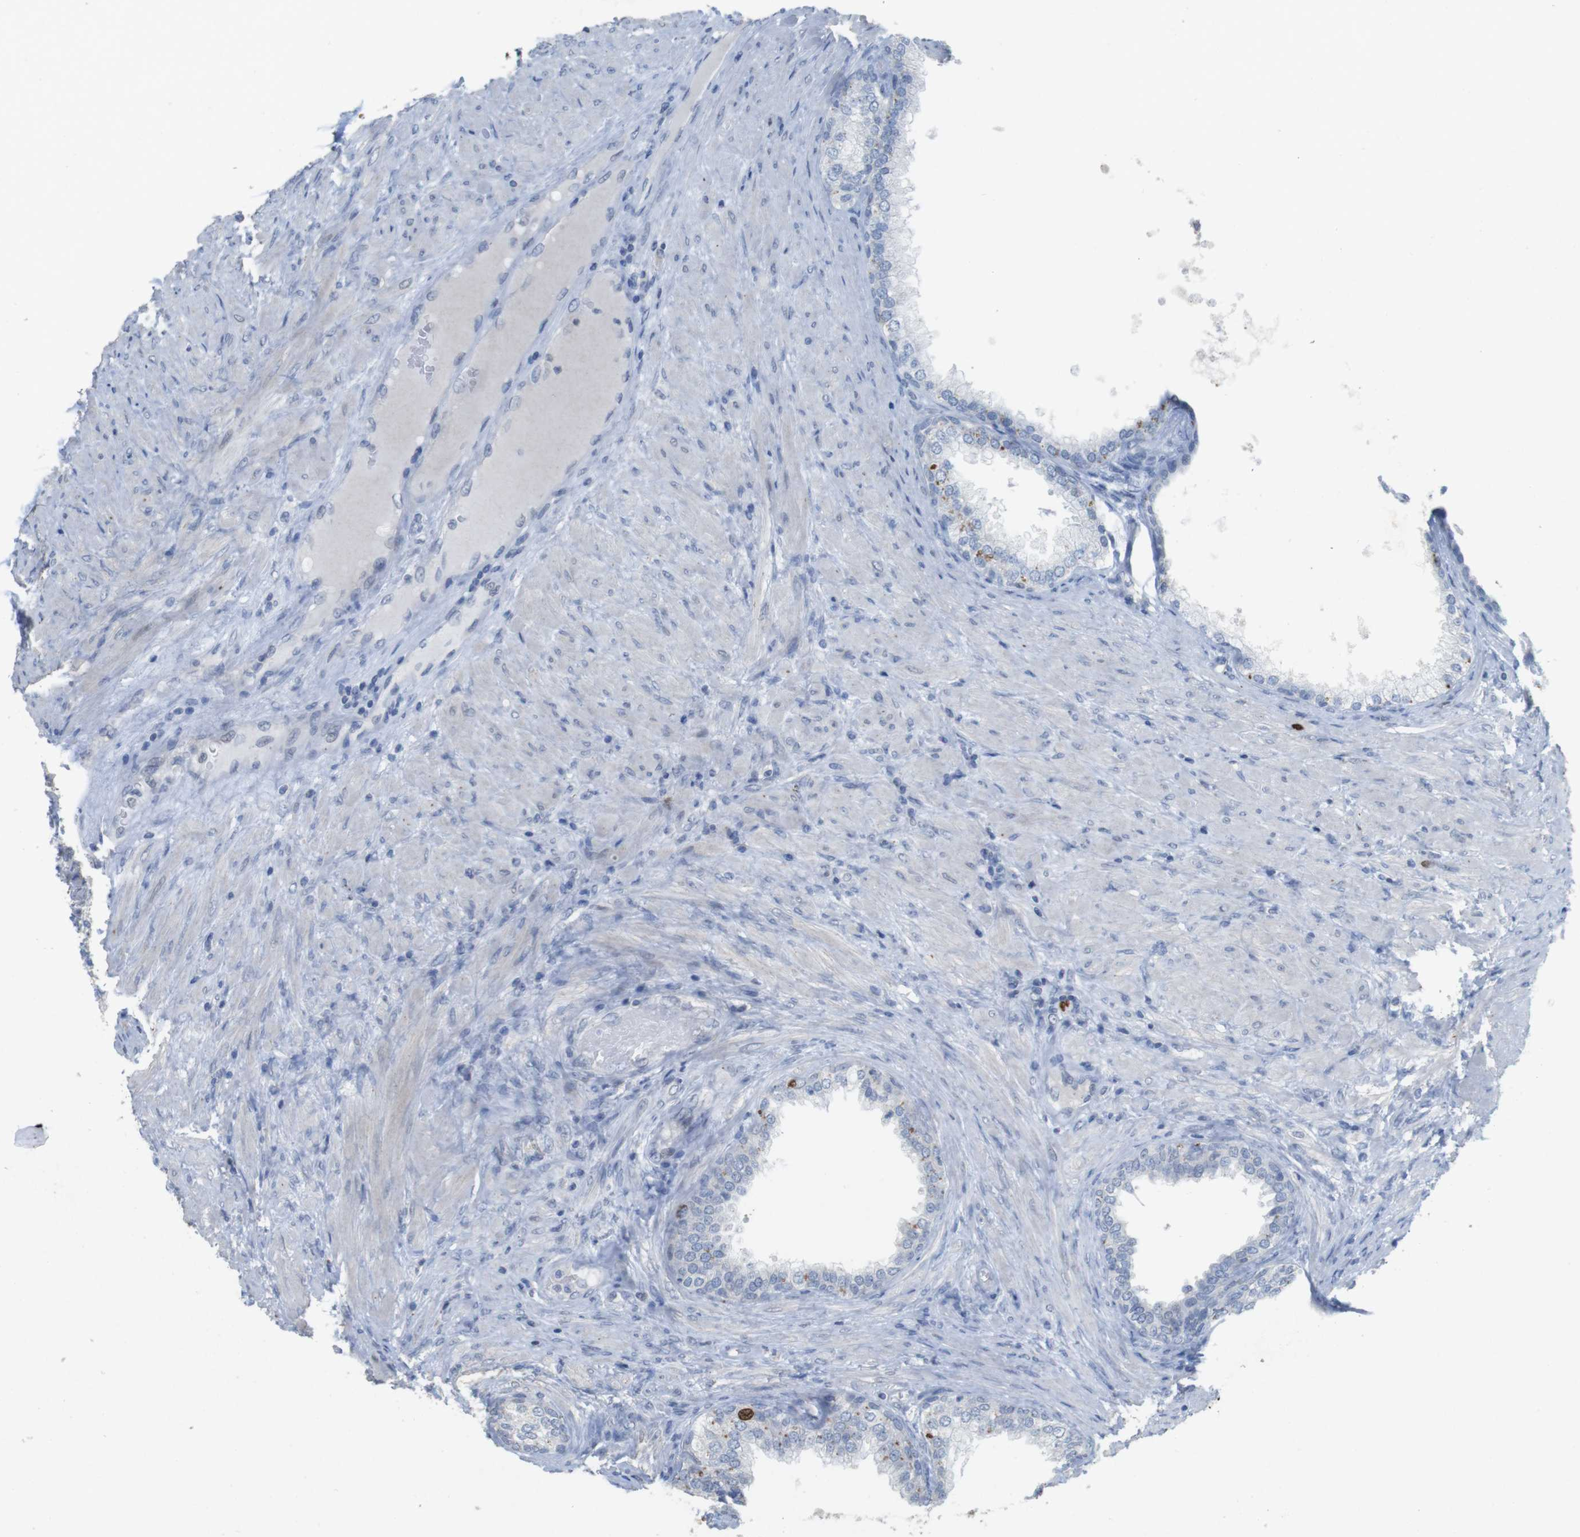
{"staining": {"intensity": "negative", "quantity": "none", "location": "none"}, "tissue": "prostate", "cell_type": "Glandular cells", "image_type": "normal", "snomed": [{"axis": "morphology", "description": "Normal tissue, NOS"}, {"axis": "topography", "description": "Prostate"}], "caption": "Glandular cells show no significant expression in unremarkable prostate. (DAB immunohistochemistry with hematoxylin counter stain).", "gene": "KPNA2", "patient": {"sex": "male", "age": 76}}